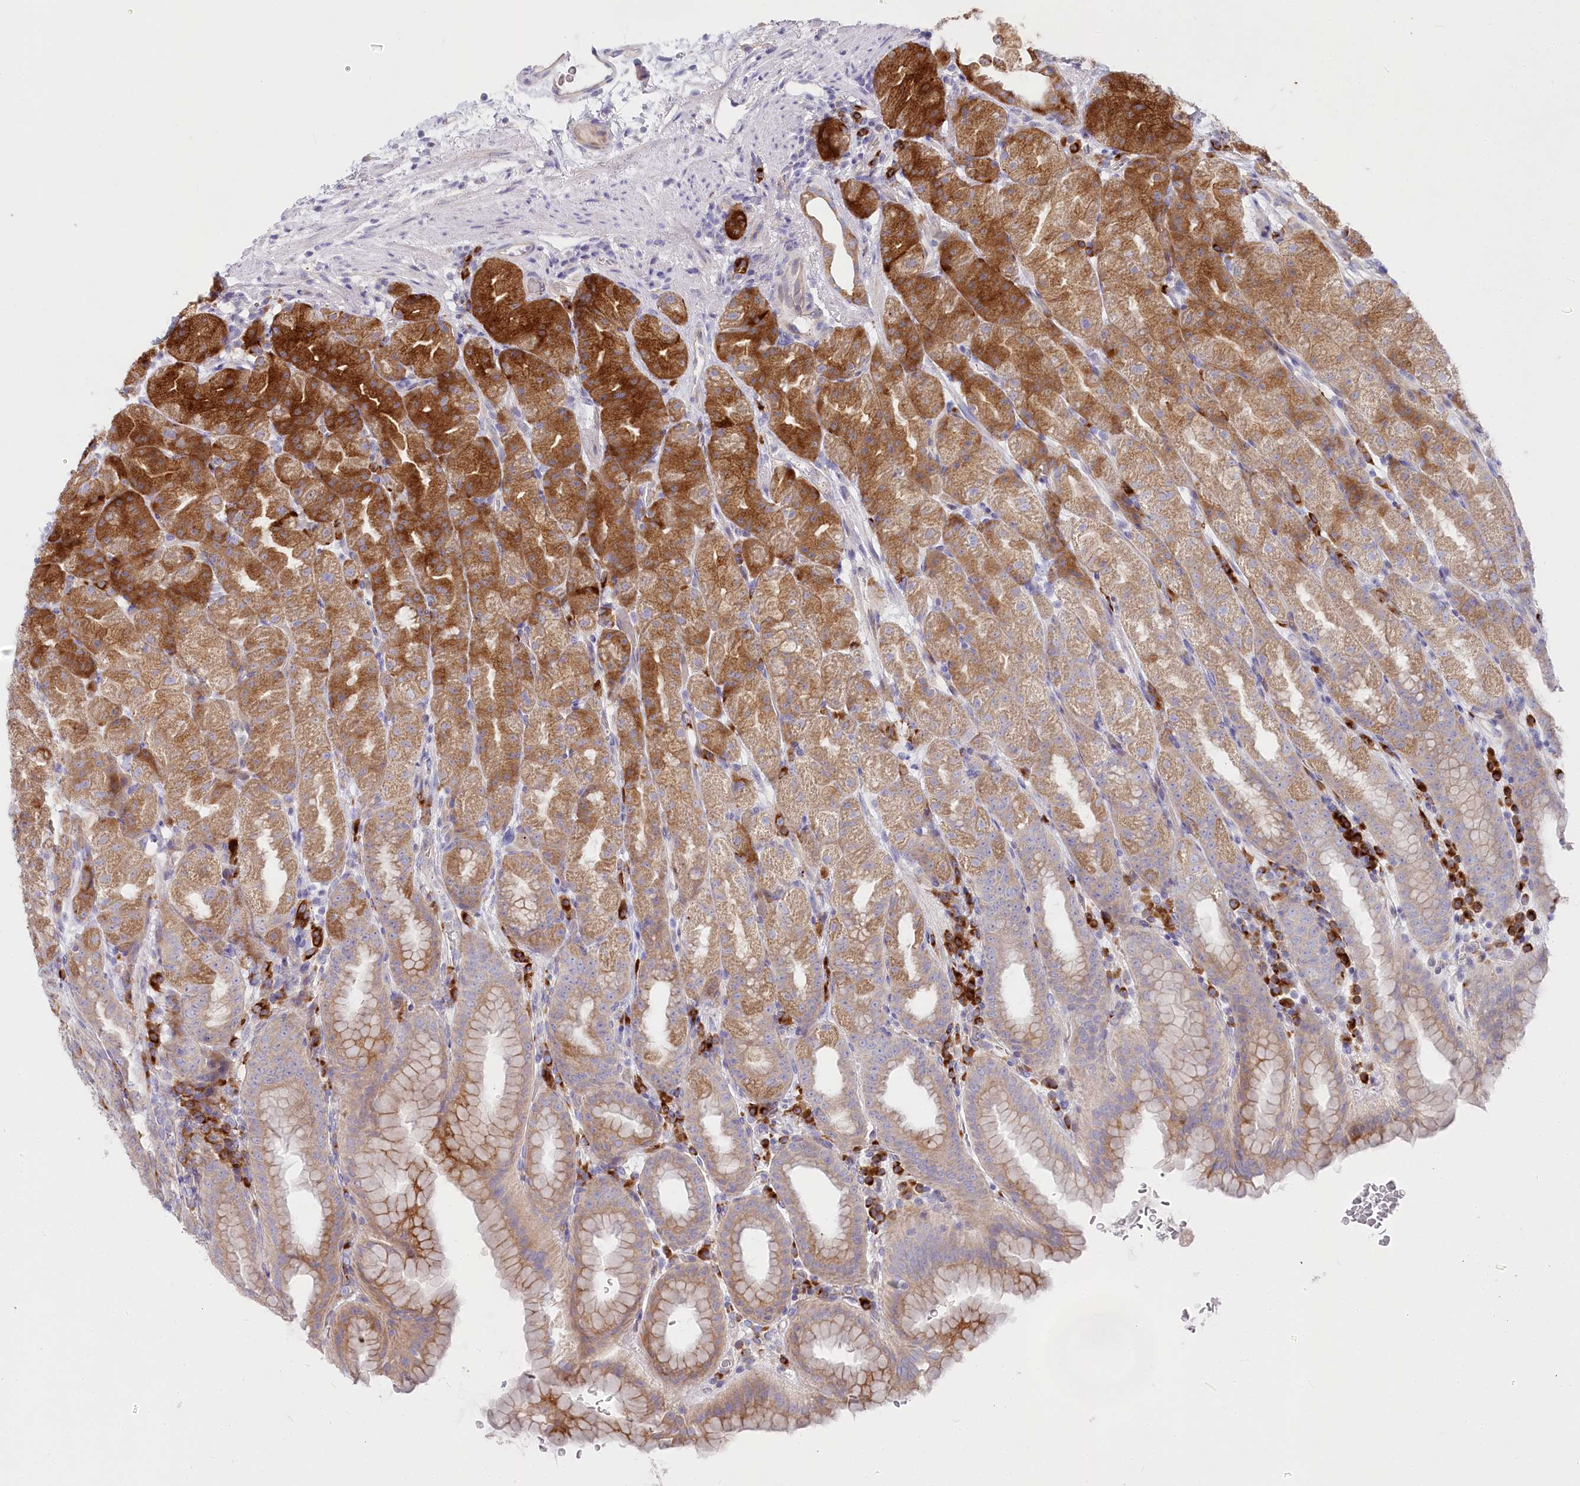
{"staining": {"intensity": "moderate", "quantity": ">75%", "location": "cytoplasmic/membranous"}, "tissue": "stomach", "cell_type": "Glandular cells", "image_type": "normal", "snomed": [{"axis": "morphology", "description": "Normal tissue, NOS"}, {"axis": "topography", "description": "Stomach, upper"}], "caption": "The photomicrograph reveals immunohistochemical staining of normal stomach. There is moderate cytoplasmic/membranous expression is appreciated in about >75% of glandular cells.", "gene": "POGLUT1", "patient": {"sex": "male", "age": 68}}